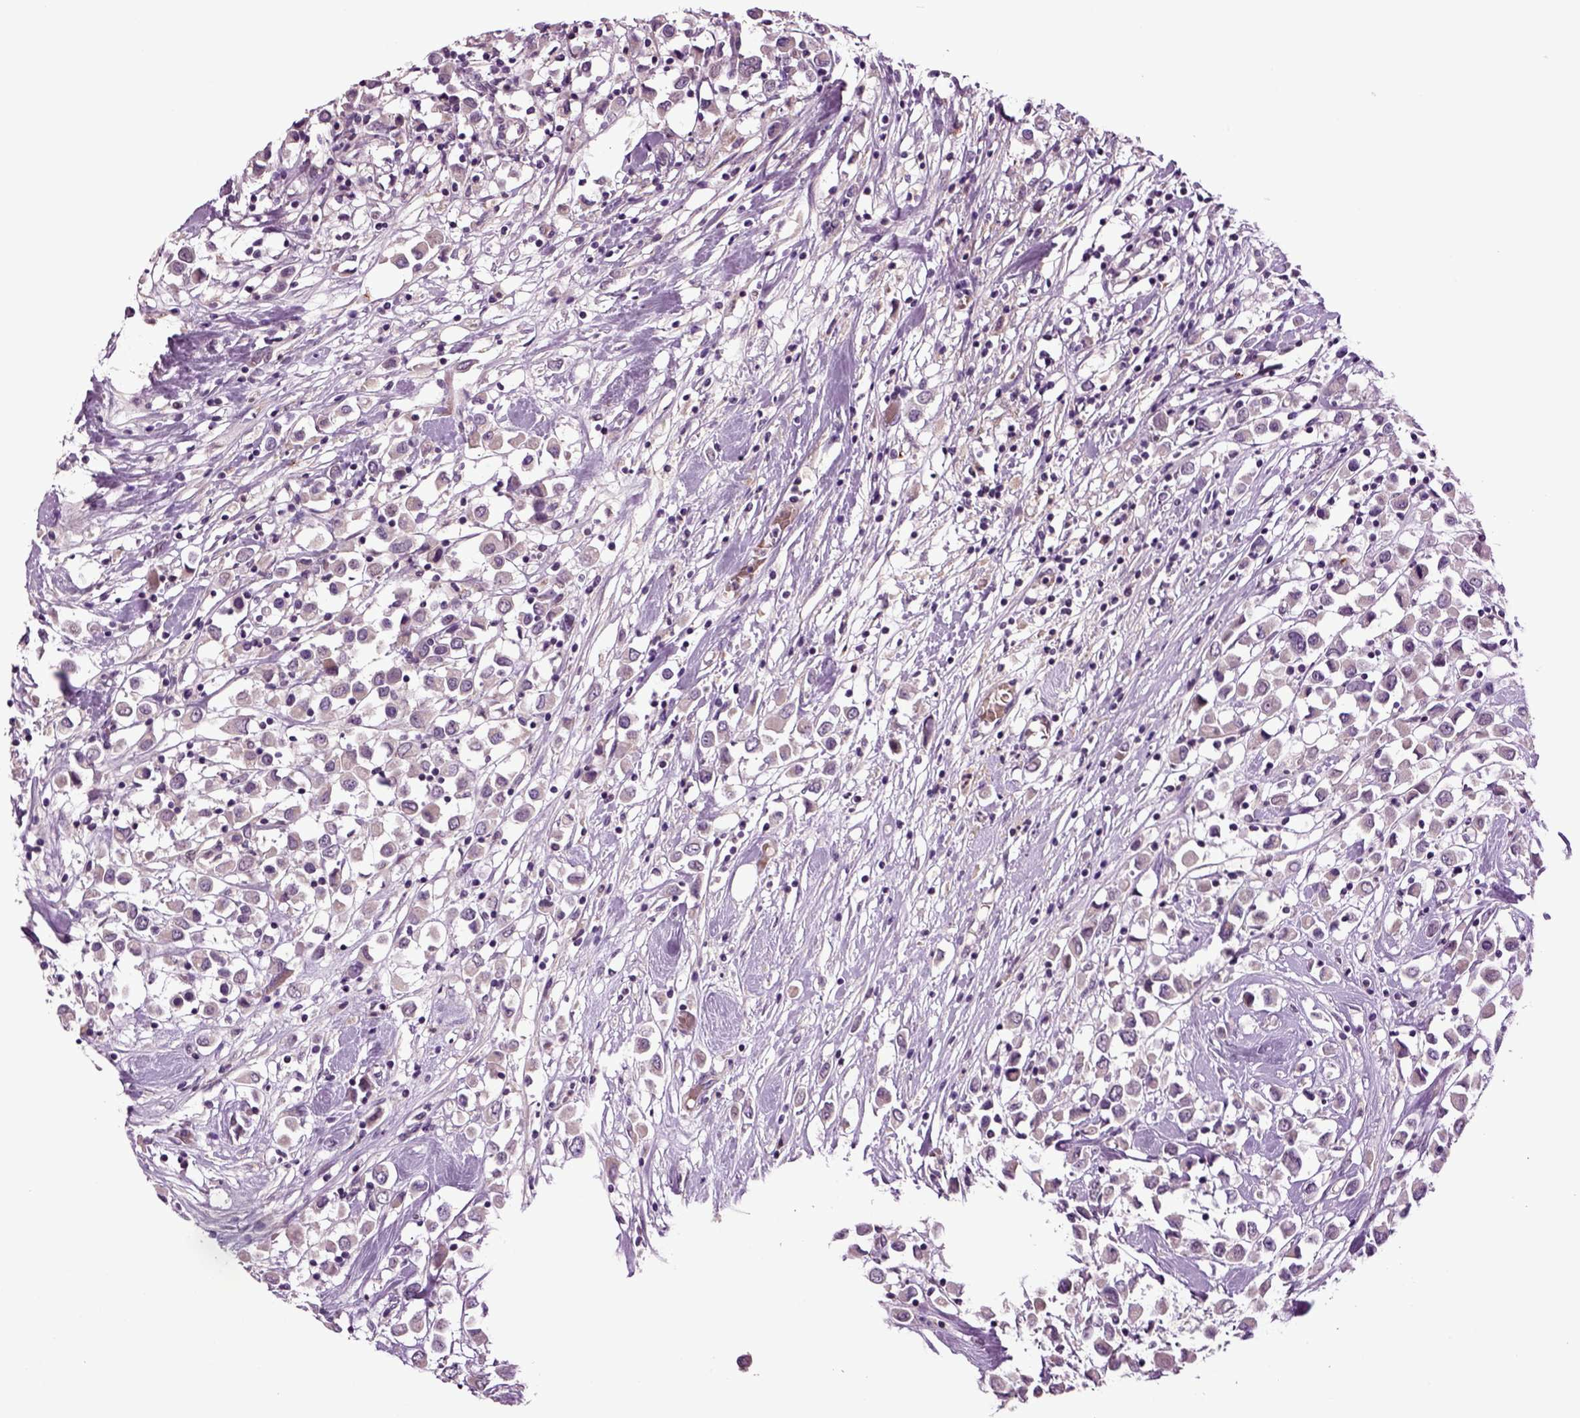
{"staining": {"intensity": "weak", "quantity": "25%-75%", "location": "cytoplasmic/membranous"}, "tissue": "breast cancer", "cell_type": "Tumor cells", "image_type": "cancer", "snomed": [{"axis": "morphology", "description": "Duct carcinoma"}, {"axis": "topography", "description": "Breast"}], "caption": "Breast cancer (infiltrating ductal carcinoma) stained with IHC demonstrates weak cytoplasmic/membranous expression in approximately 25%-75% of tumor cells. The staining is performed using DAB (3,3'-diaminobenzidine) brown chromogen to label protein expression. The nuclei are counter-stained blue using hematoxylin.", "gene": "SLC17A6", "patient": {"sex": "female", "age": 61}}